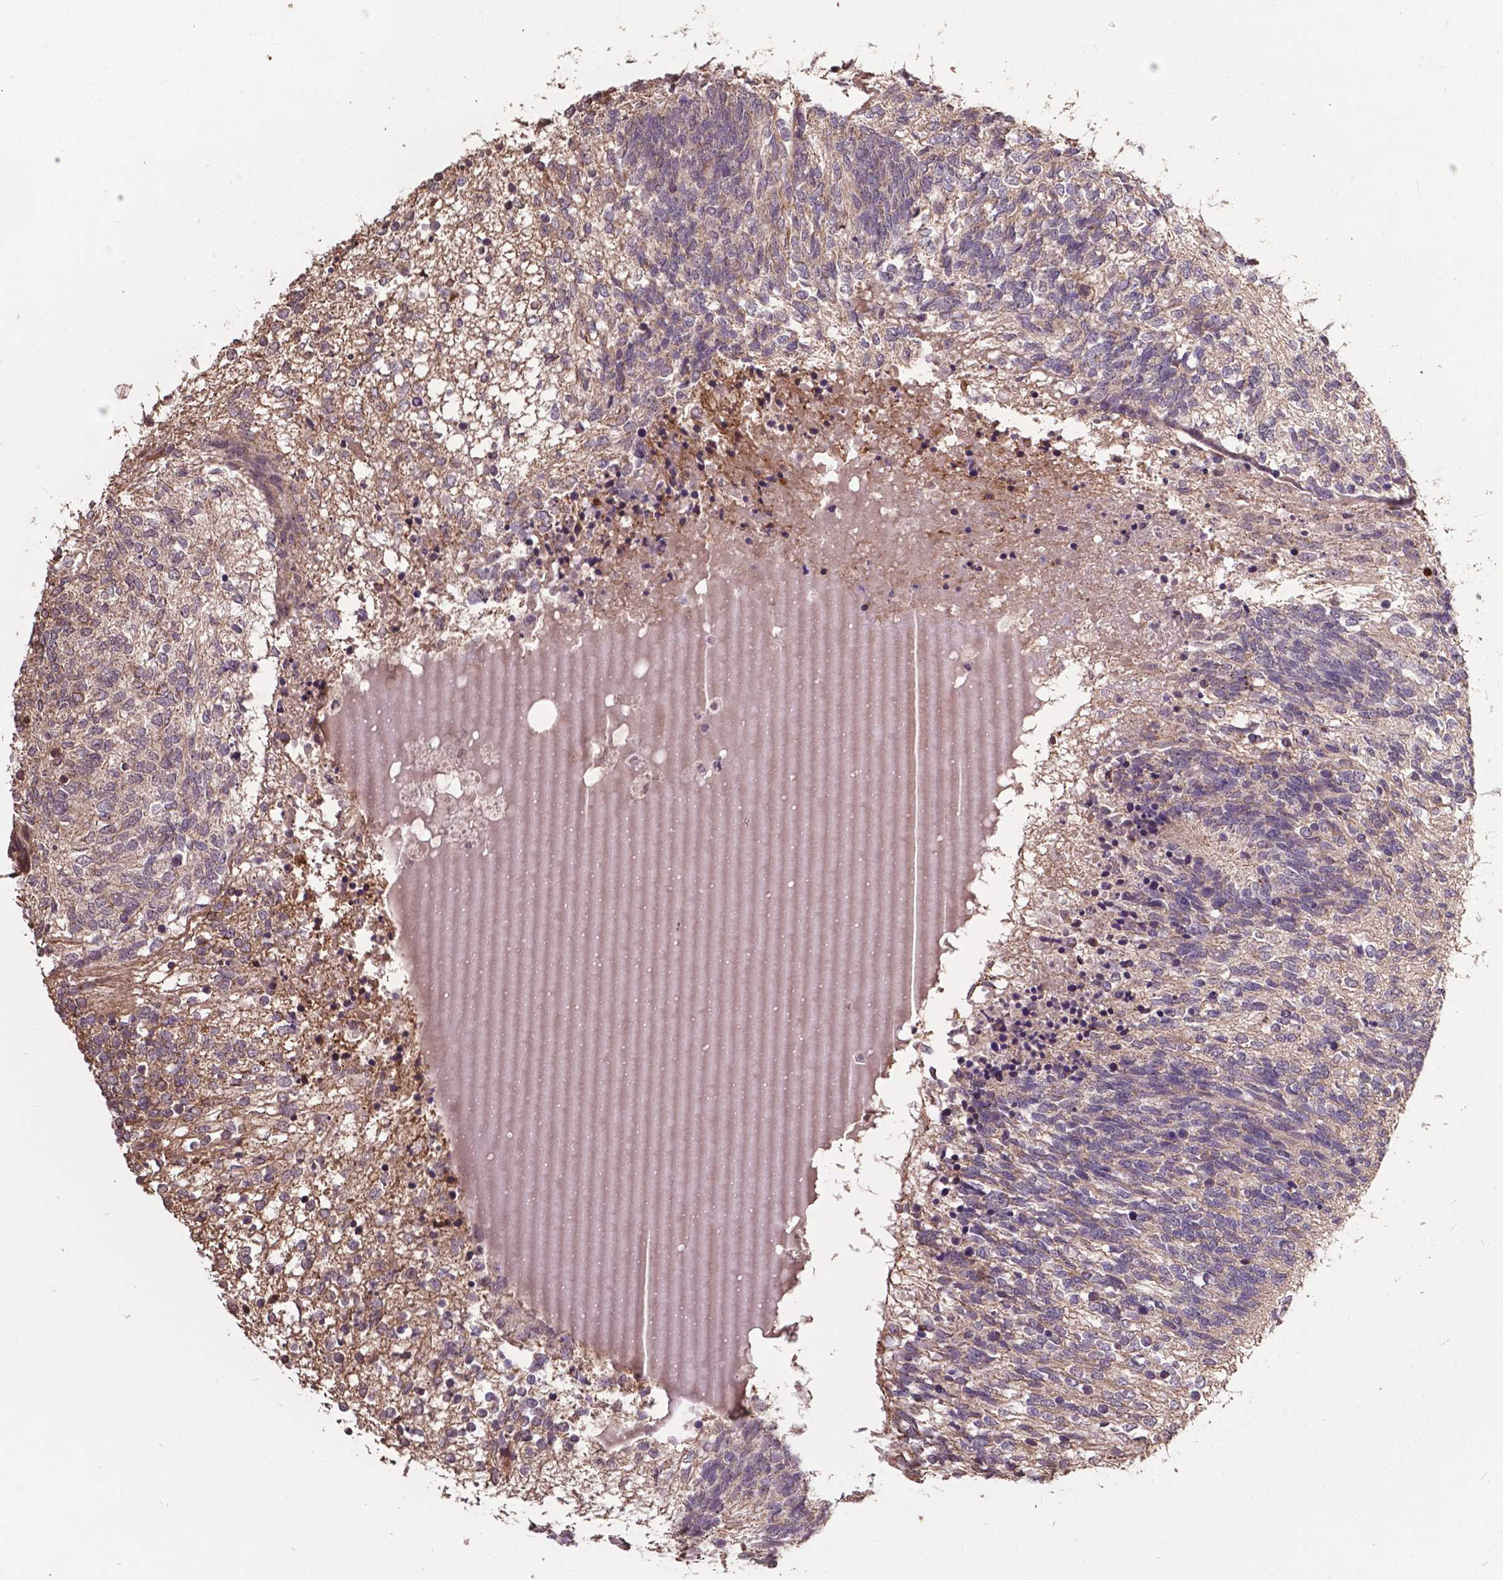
{"staining": {"intensity": "weak", "quantity": "<25%", "location": "cytoplasmic/membranous"}, "tissue": "testis cancer", "cell_type": "Tumor cells", "image_type": "cancer", "snomed": [{"axis": "morphology", "description": "Seminoma, NOS"}, {"axis": "morphology", "description": "Carcinoma, Embryonal, NOS"}, {"axis": "topography", "description": "Testis"}], "caption": "Tumor cells are negative for brown protein staining in embryonal carcinoma (testis). (DAB (3,3'-diaminobenzidine) IHC with hematoxylin counter stain).", "gene": "GLRA2", "patient": {"sex": "male", "age": 41}}